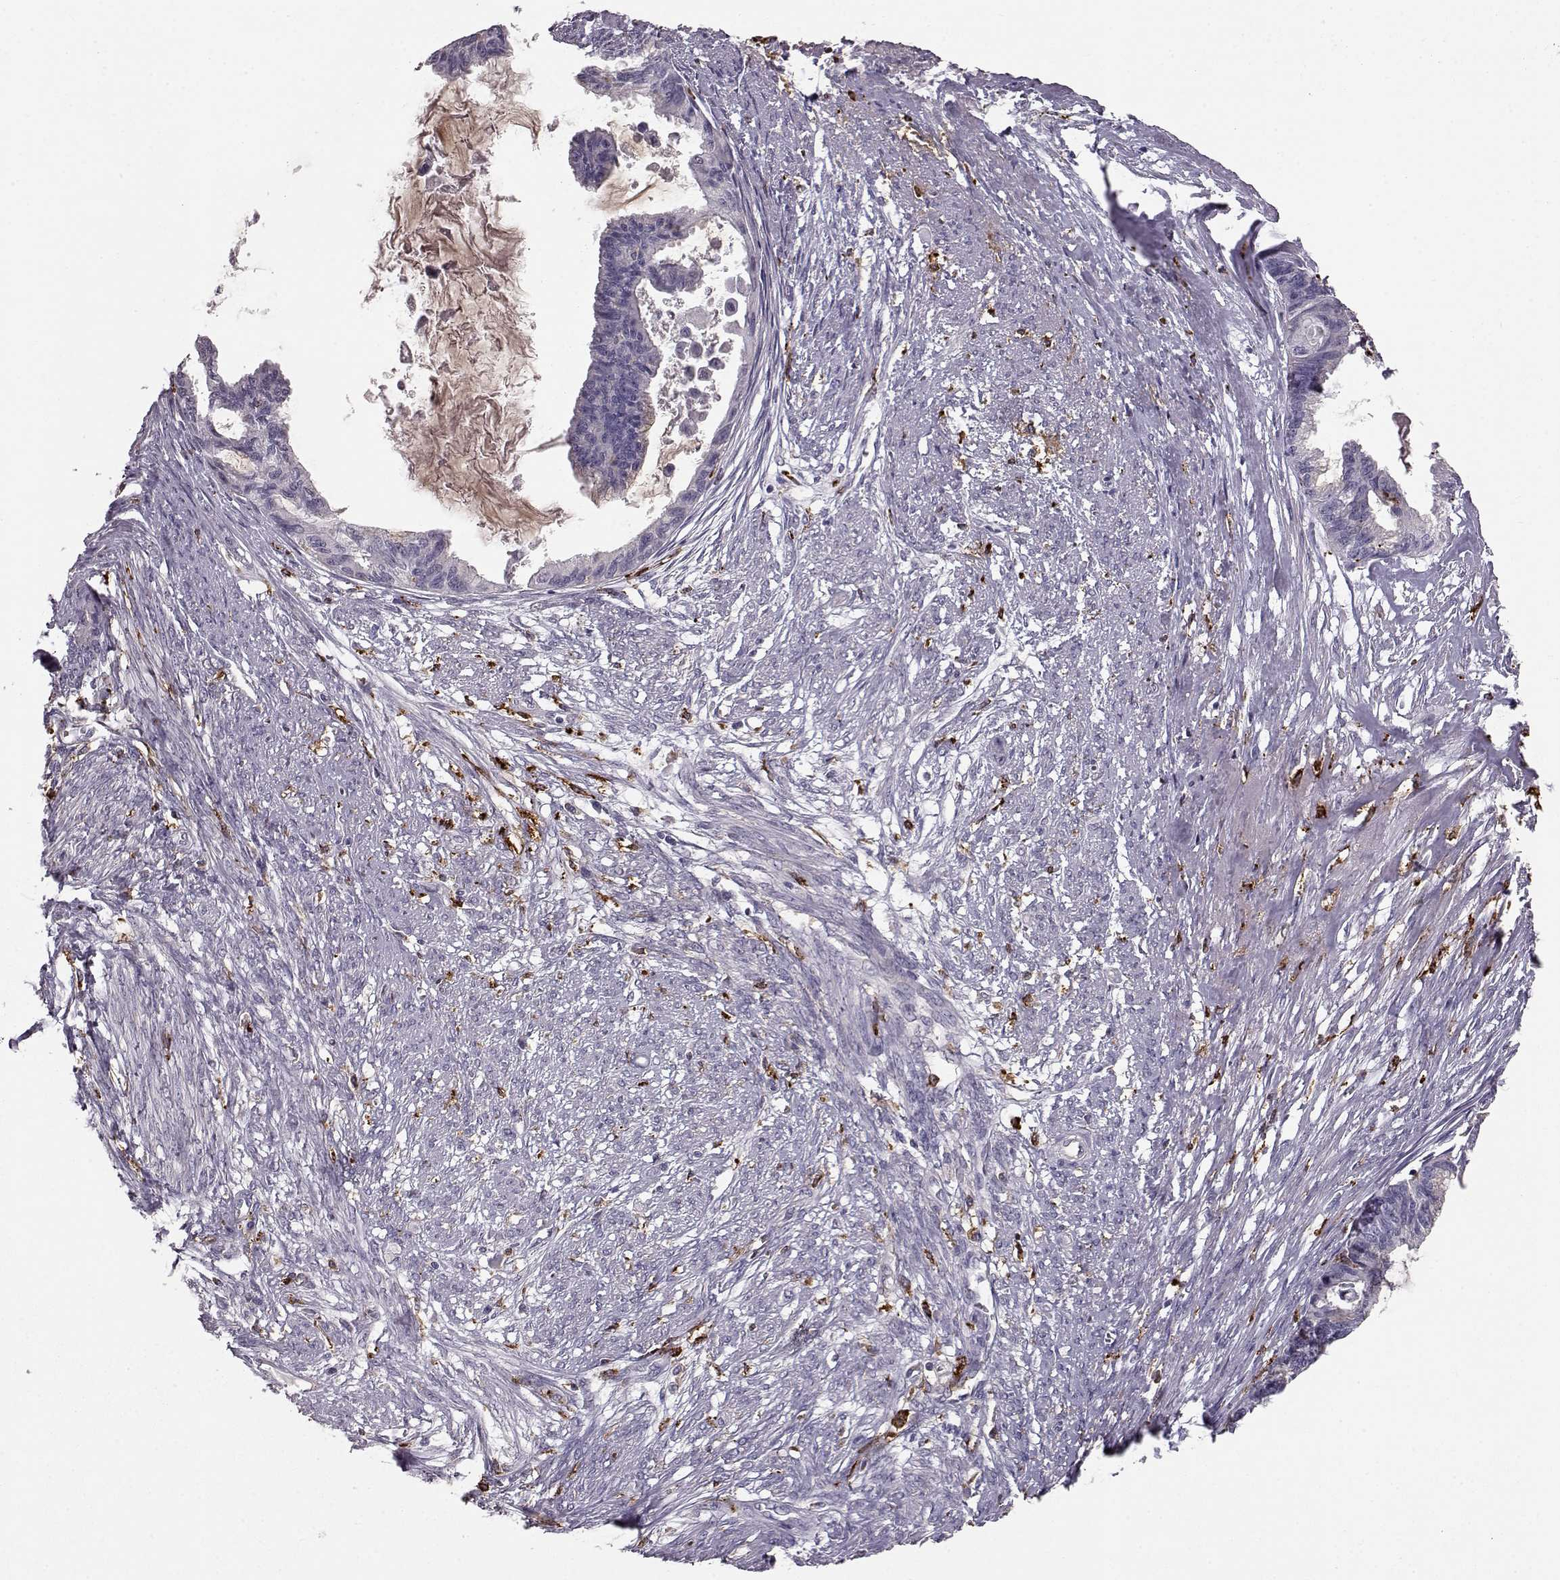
{"staining": {"intensity": "negative", "quantity": "none", "location": "none"}, "tissue": "endometrial cancer", "cell_type": "Tumor cells", "image_type": "cancer", "snomed": [{"axis": "morphology", "description": "Adenocarcinoma, NOS"}, {"axis": "topography", "description": "Endometrium"}], "caption": "Immunohistochemistry histopathology image of endometrial cancer (adenocarcinoma) stained for a protein (brown), which reveals no positivity in tumor cells.", "gene": "CCNF", "patient": {"sex": "female", "age": 86}}